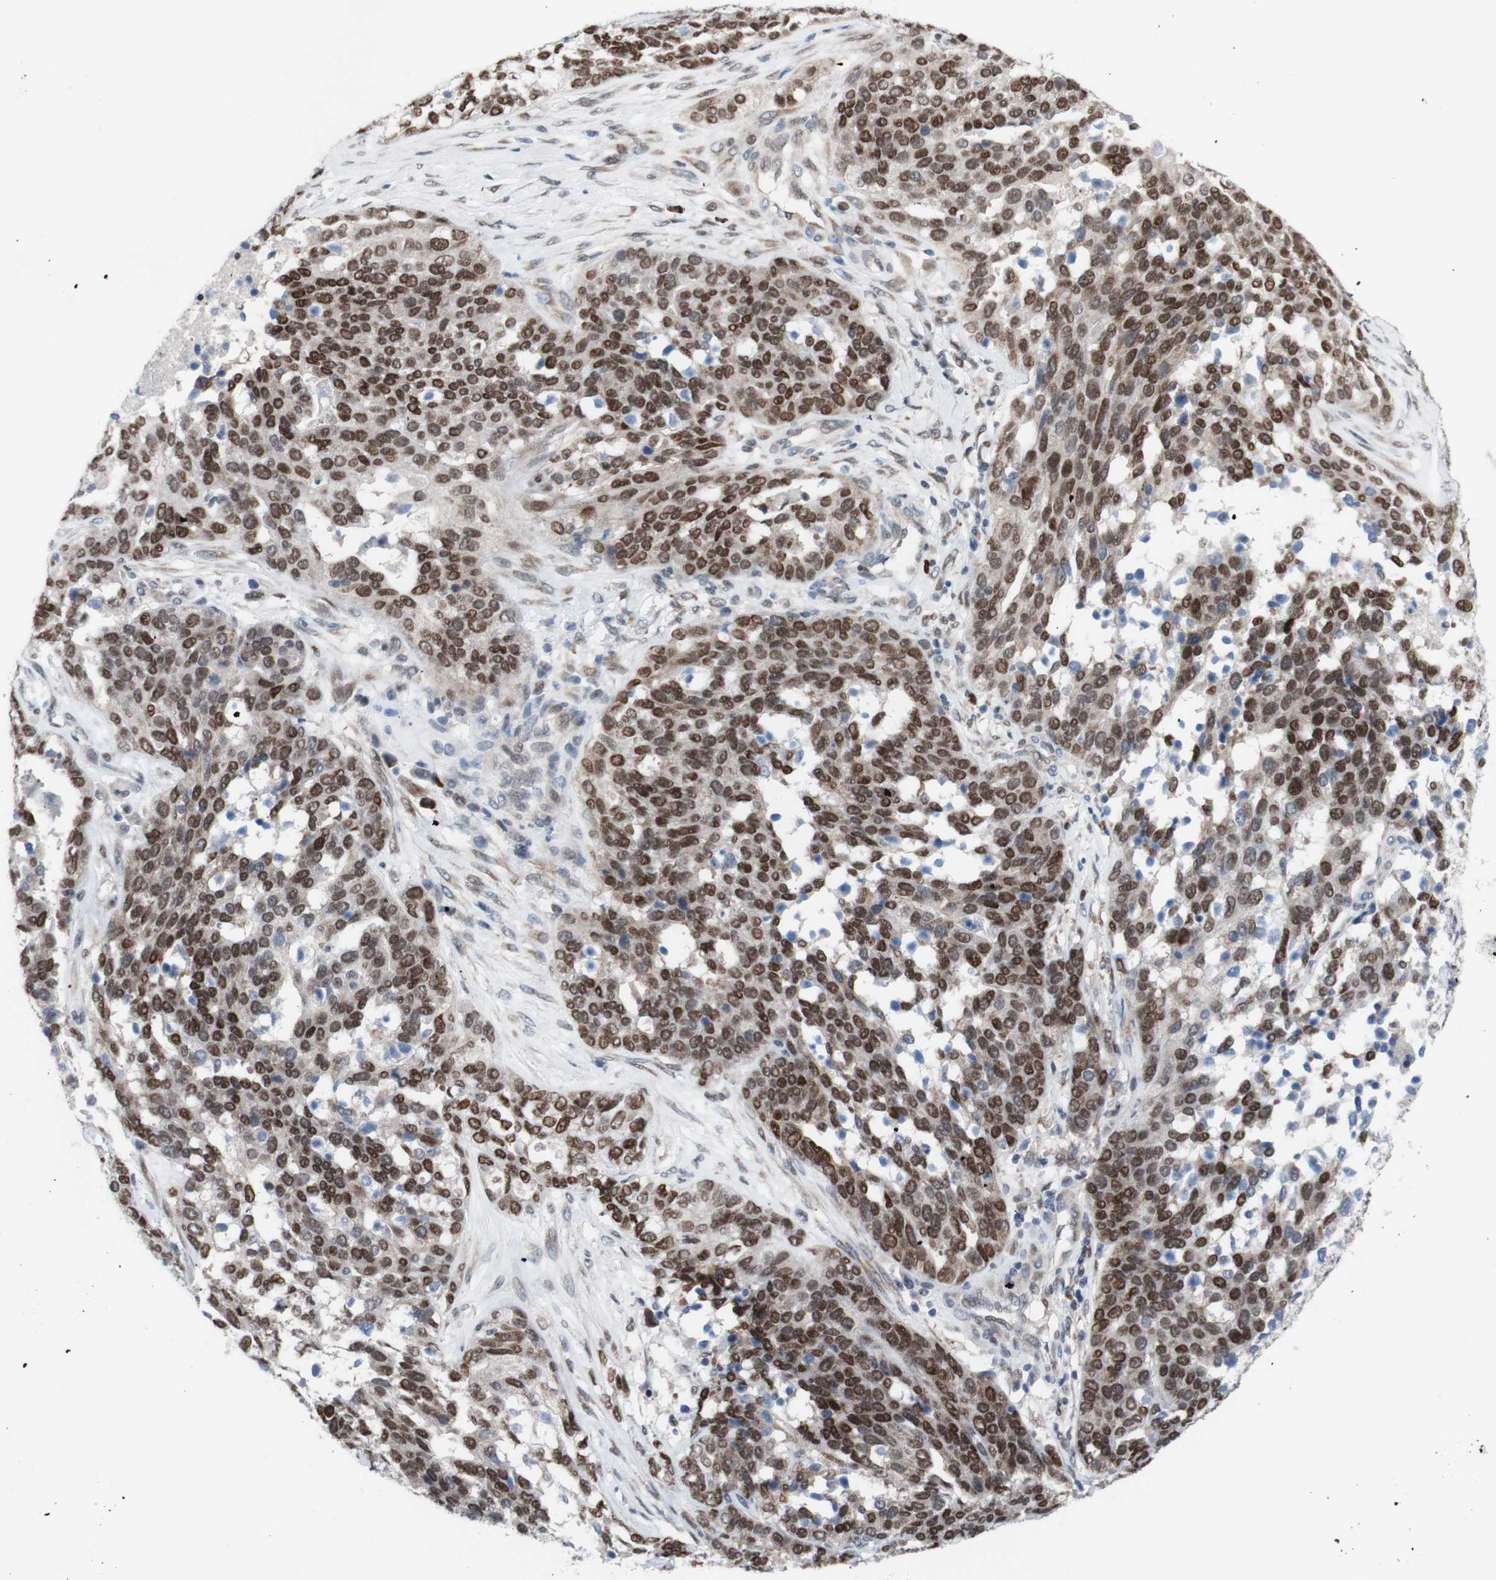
{"staining": {"intensity": "weak", "quantity": ">75%", "location": "nuclear"}, "tissue": "ovarian cancer", "cell_type": "Tumor cells", "image_type": "cancer", "snomed": [{"axis": "morphology", "description": "Cystadenocarcinoma, serous, NOS"}, {"axis": "topography", "description": "Ovary"}], "caption": "A photomicrograph showing weak nuclear positivity in about >75% of tumor cells in ovarian serous cystadenocarcinoma, as visualized by brown immunohistochemical staining.", "gene": "PHTF2", "patient": {"sex": "female", "age": 44}}